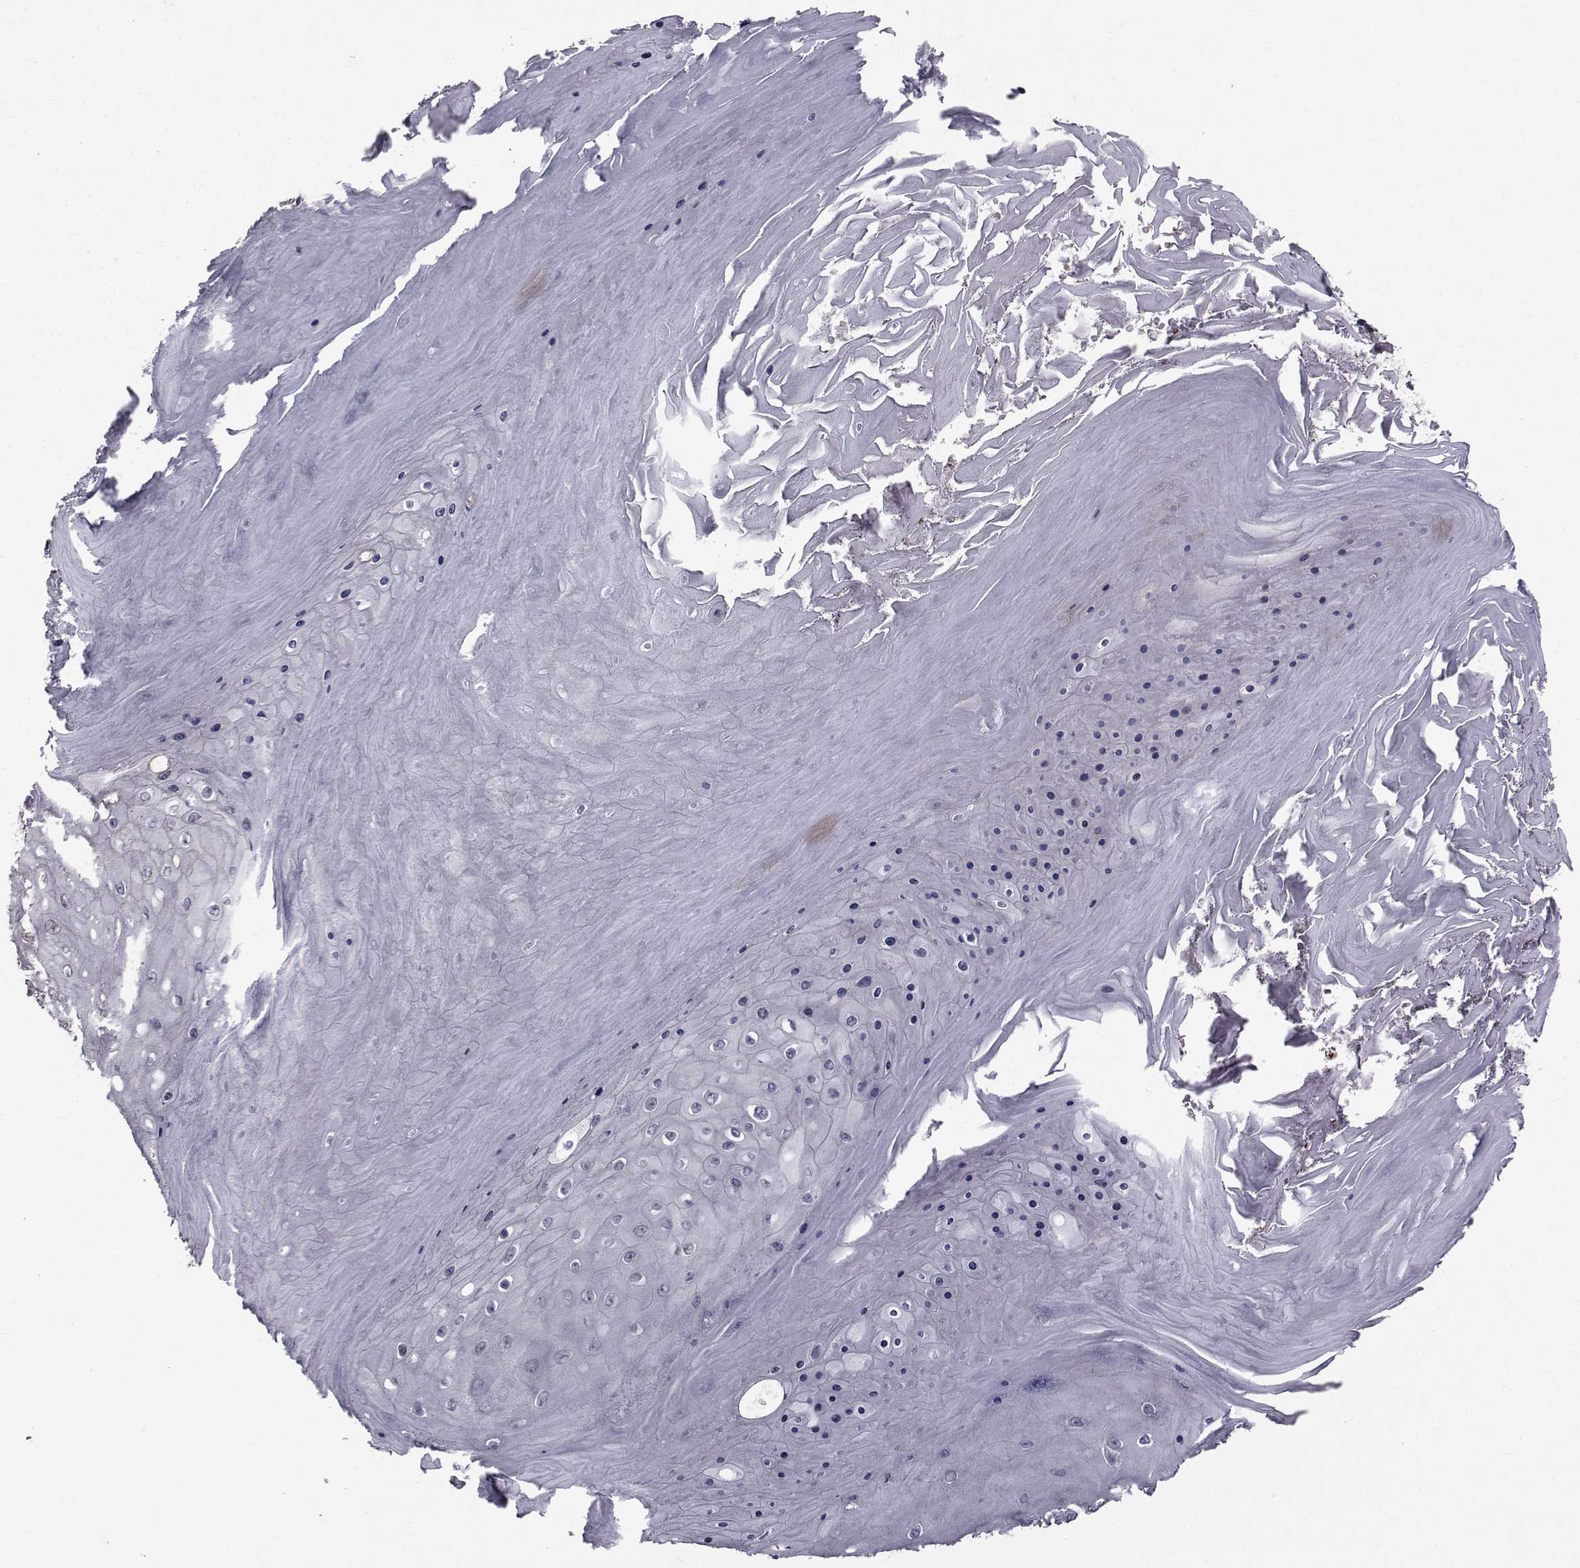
{"staining": {"intensity": "negative", "quantity": "none", "location": "none"}, "tissue": "skin cancer", "cell_type": "Tumor cells", "image_type": "cancer", "snomed": [{"axis": "morphology", "description": "Squamous cell carcinoma, NOS"}, {"axis": "topography", "description": "Skin"}], "caption": "Tumor cells show no significant expression in skin cancer.", "gene": "FDXR", "patient": {"sex": "male", "age": 62}}